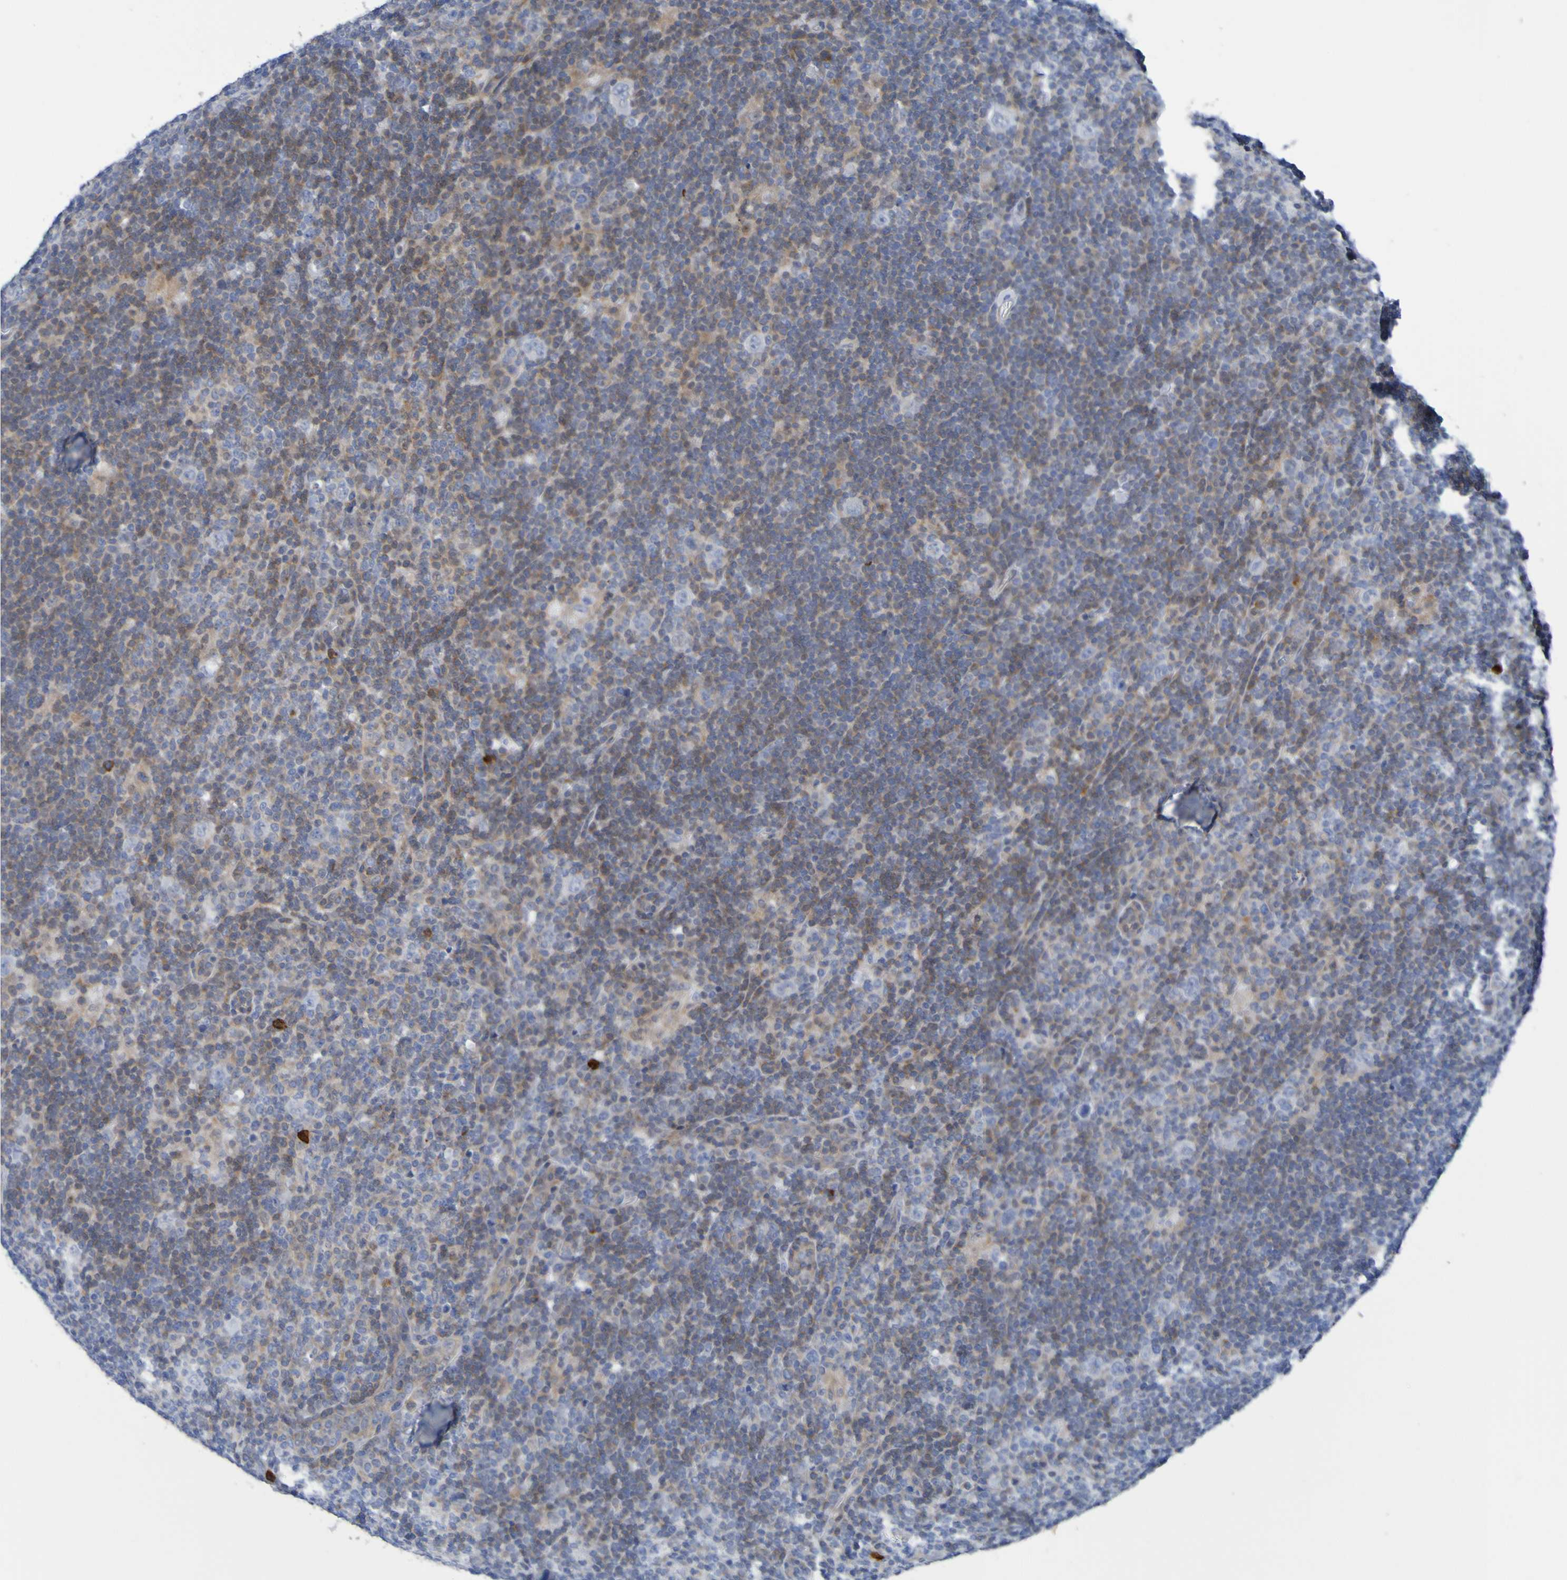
{"staining": {"intensity": "negative", "quantity": "none", "location": "none"}, "tissue": "lymphoma", "cell_type": "Tumor cells", "image_type": "cancer", "snomed": [{"axis": "morphology", "description": "Hodgkin's disease, NOS"}, {"axis": "topography", "description": "Lymph node"}], "caption": "High power microscopy image of an immunohistochemistry (IHC) image of Hodgkin's disease, revealing no significant expression in tumor cells.", "gene": "C11orf24", "patient": {"sex": "female", "age": 57}}